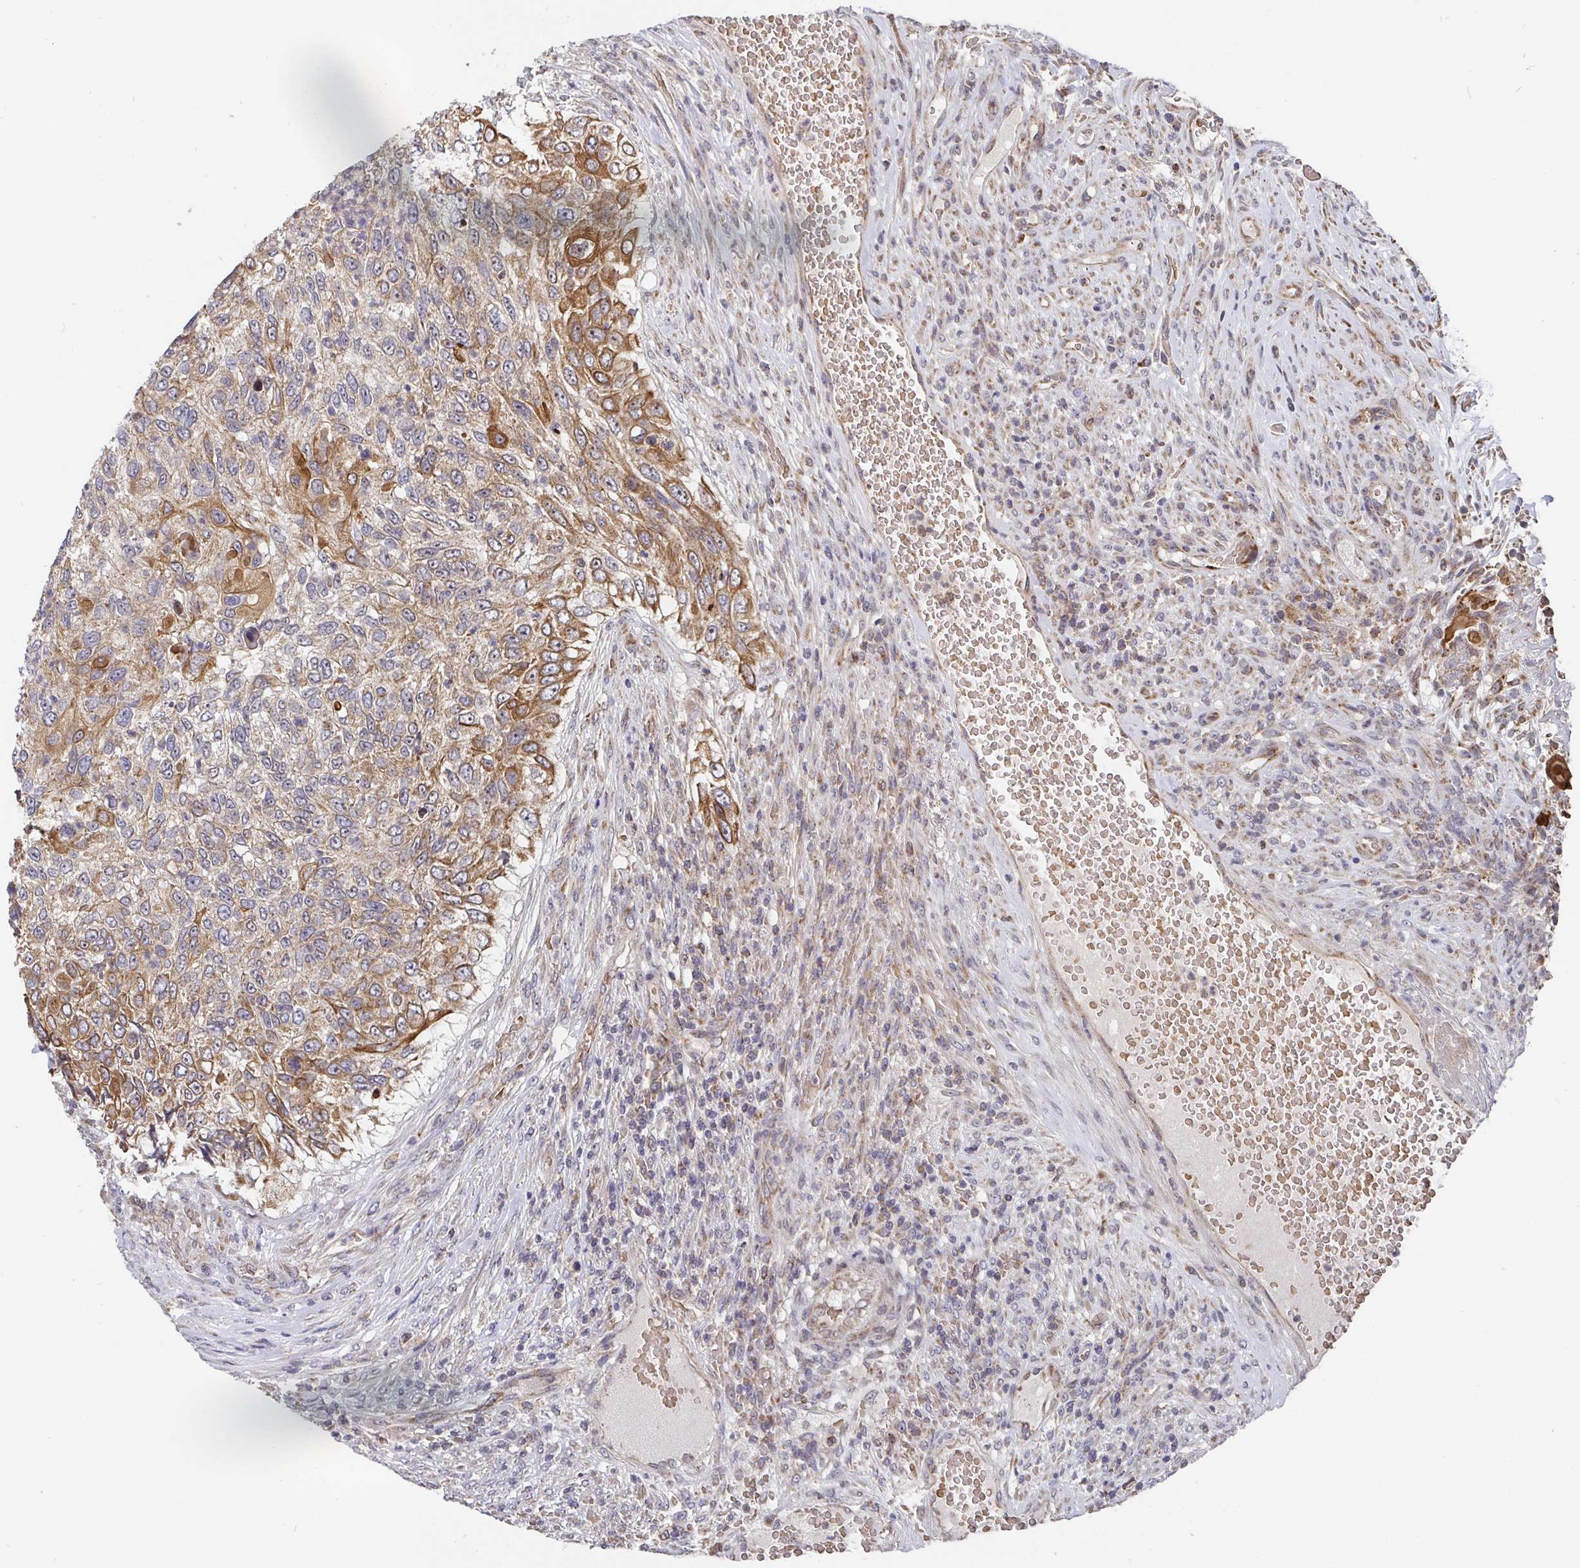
{"staining": {"intensity": "moderate", "quantity": ">75%", "location": "cytoplasmic/membranous"}, "tissue": "urothelial cancer", "cell_type": "Tumor cells", "image_type": "cancer", "snomed": [{"axis": "morphology", "description": "Urothelial carcinoma, High grade"}, {"axis": "topography", "description": "Urinary bladder"}], "caption": "An image of human high-grade urothelial carcinoma stained for a protein reveals moderate cytoplasmic/membranous brown staining in tumor cells.", "gene": "PDF", "patient": {"sex": "female", "age": 60}}